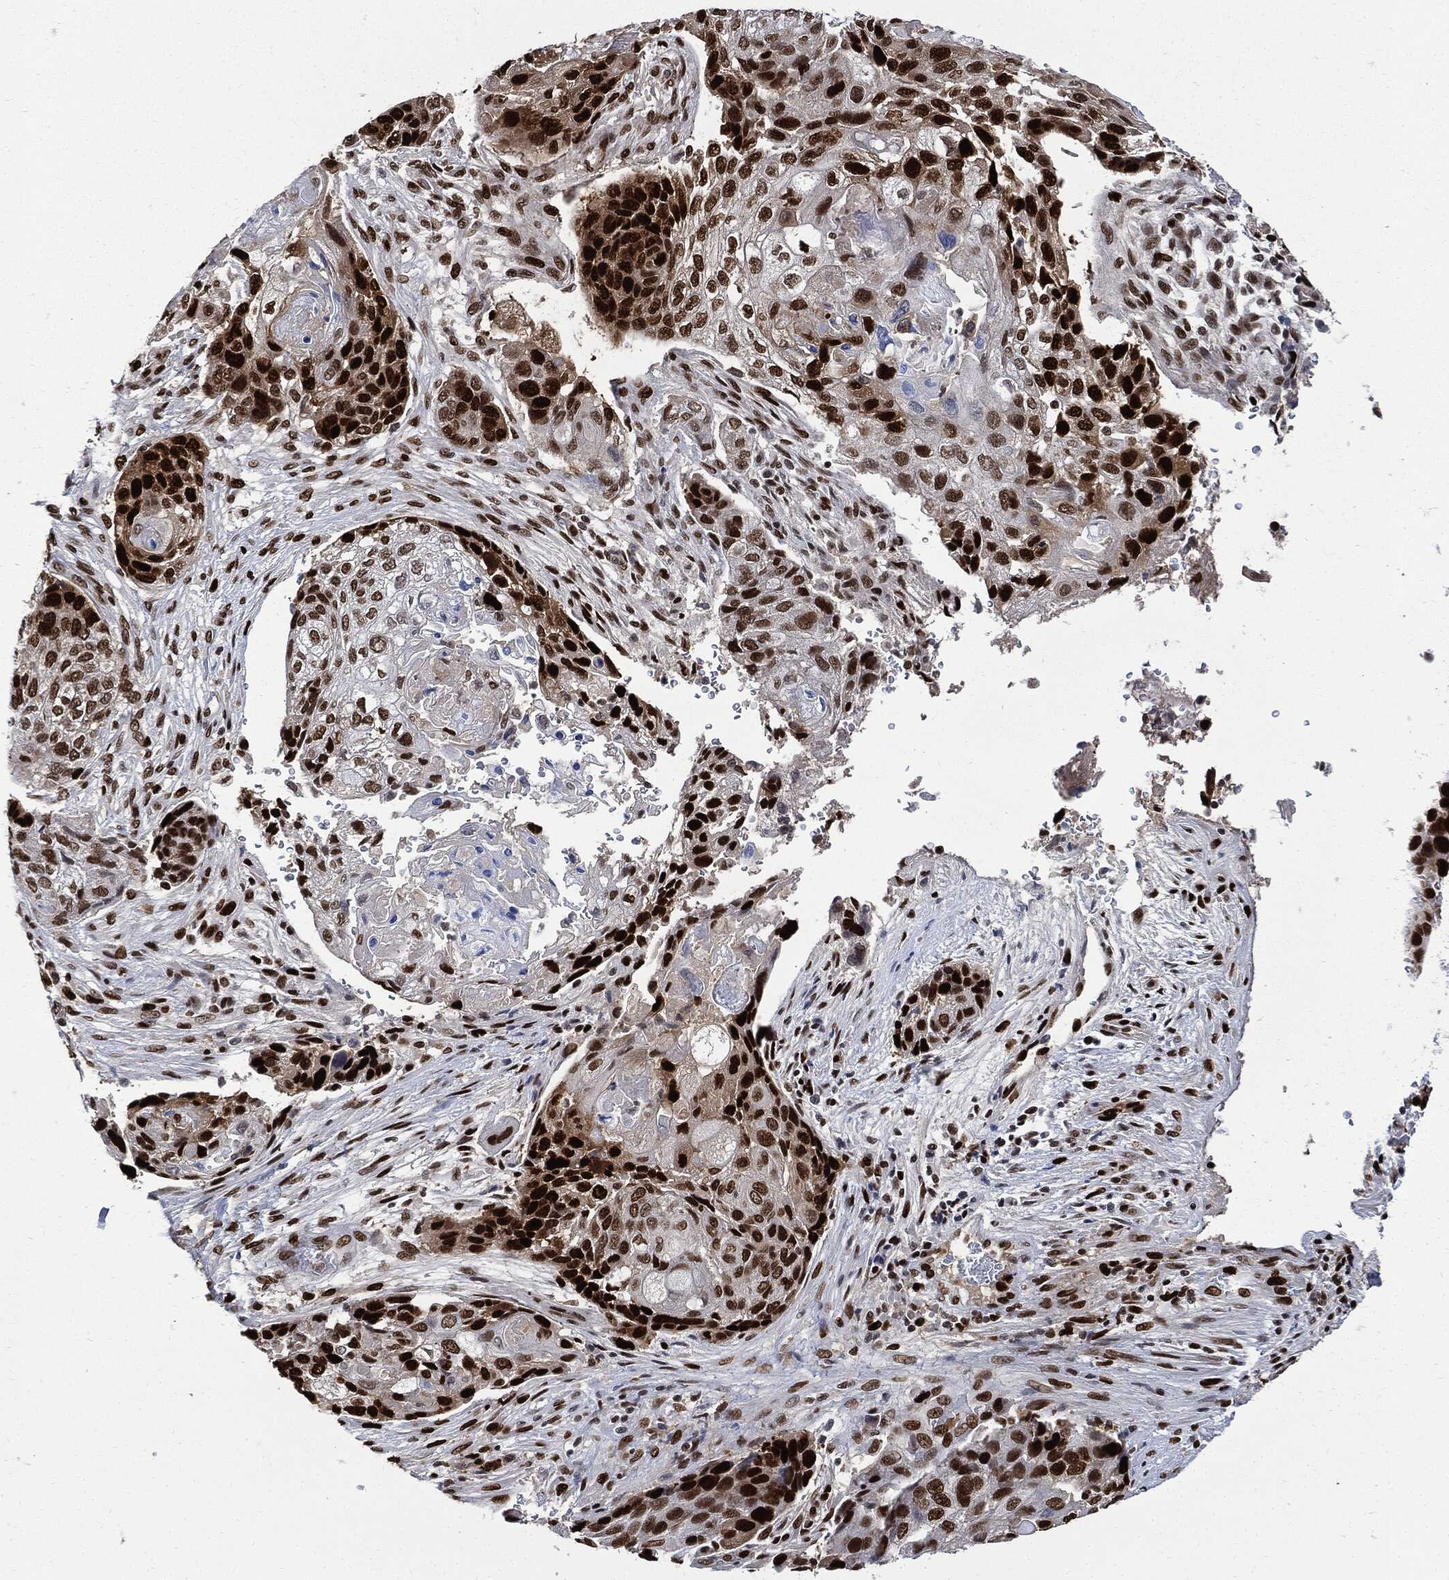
{"staining": {"intensity": "strong", "quantity": ">75%", "location": "nuclear"}, "tissue": "lung cancer", "cell_type": "Tumor cells", "image_type": "cancer", "snomed": [{"axis": "morphology", "description": "Normal tissue, NOS"}, {"axis": "morphology", "description": "Squamous cell carcinoma, NOS"}, {"axis": "topography", "description": "Bronchus"}, {"axis": "topography", "description": "Lung"}], "caption": "Tumor cells reveal high levels of strong nuclear staining in about >75% of cells in lung cancer (squamous cell carcinoma).", "gene": "PCNA", "patient": {"sex": "male", "age": 69}}